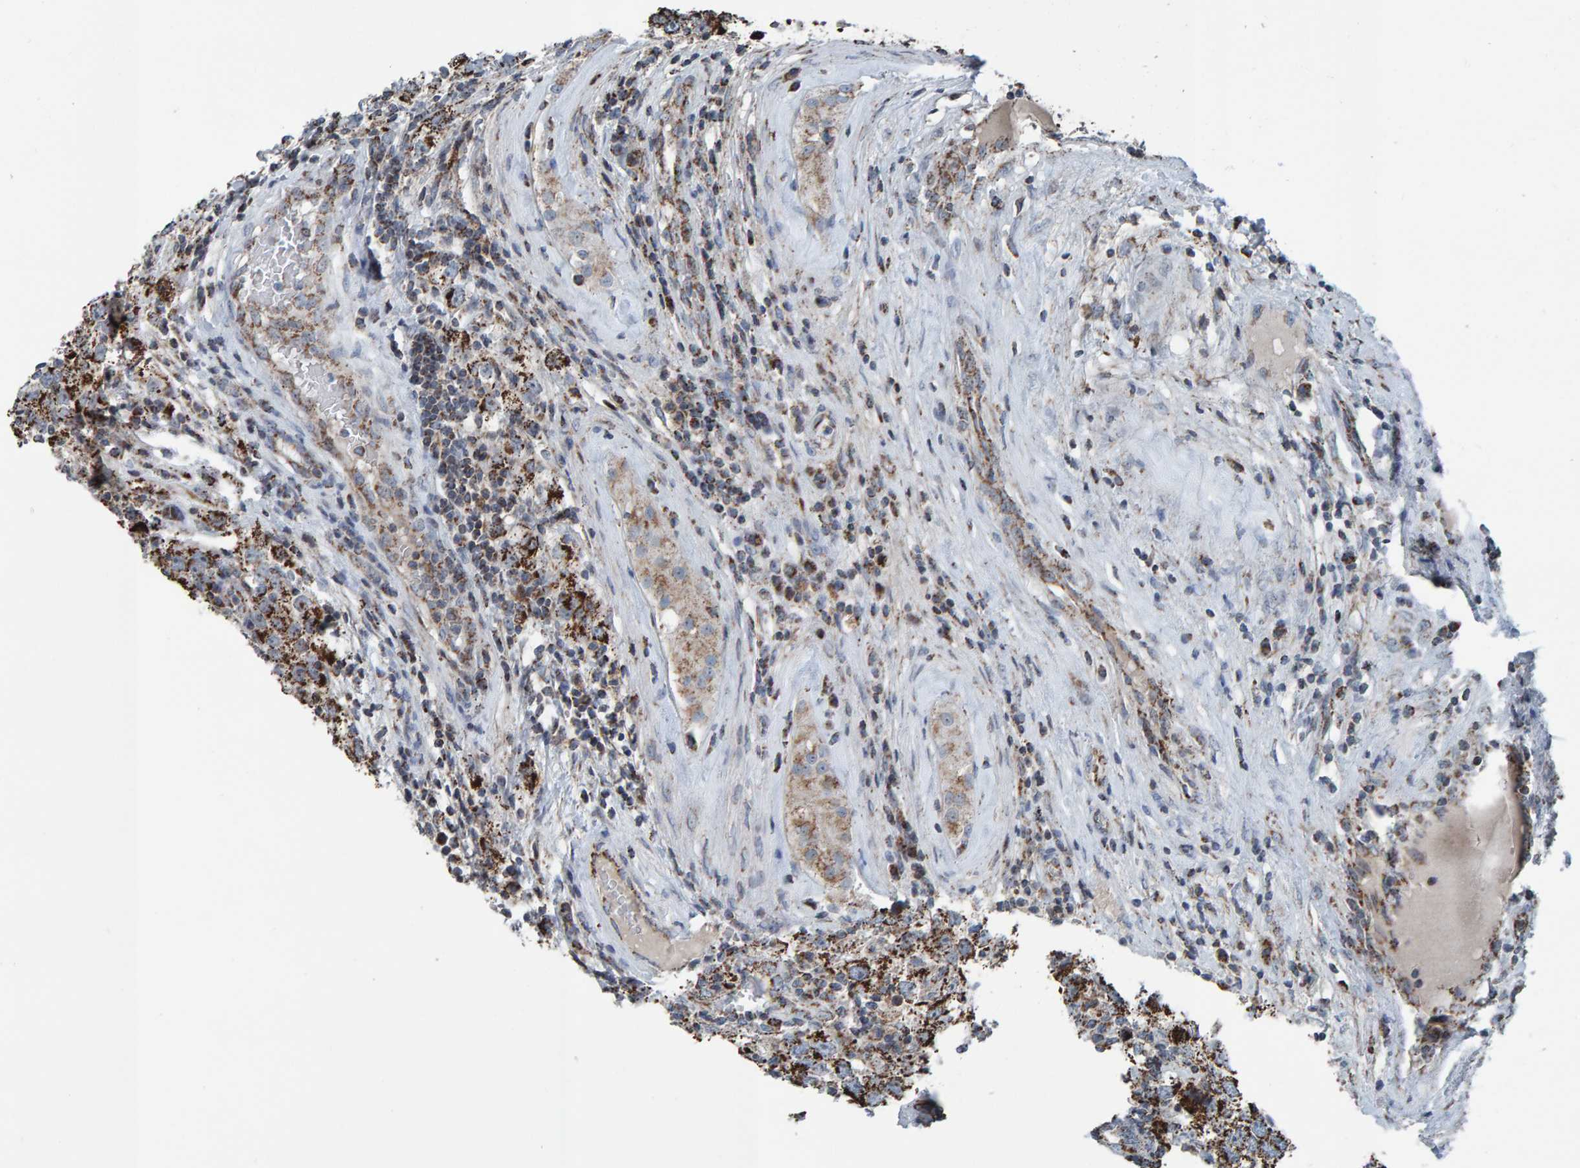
{"staining": {"intensity": "weak", "quantity": "25%-75%", "location": "cytoplasmic/membranous"}, "tissue": "testis cancer", "cell_type": "Tumor cells", "image_type": "cancer", "snomed": [{"axis": "morphology", "description": "Seminoma, NOS"}, {"axis": "morphology", "description": "Carcinoma, Embryonal, NOS"}, {"axis": "topography", "description": "Testis"}], "caption": "DAB immunohistochemical staining of human testis cancer shows weak cytoplasmic/membranous protein positivity in approximately 25%-75% of tumor cells.", "gene": "ZNF48", "patient": {"sex": "male", "age": 28}}